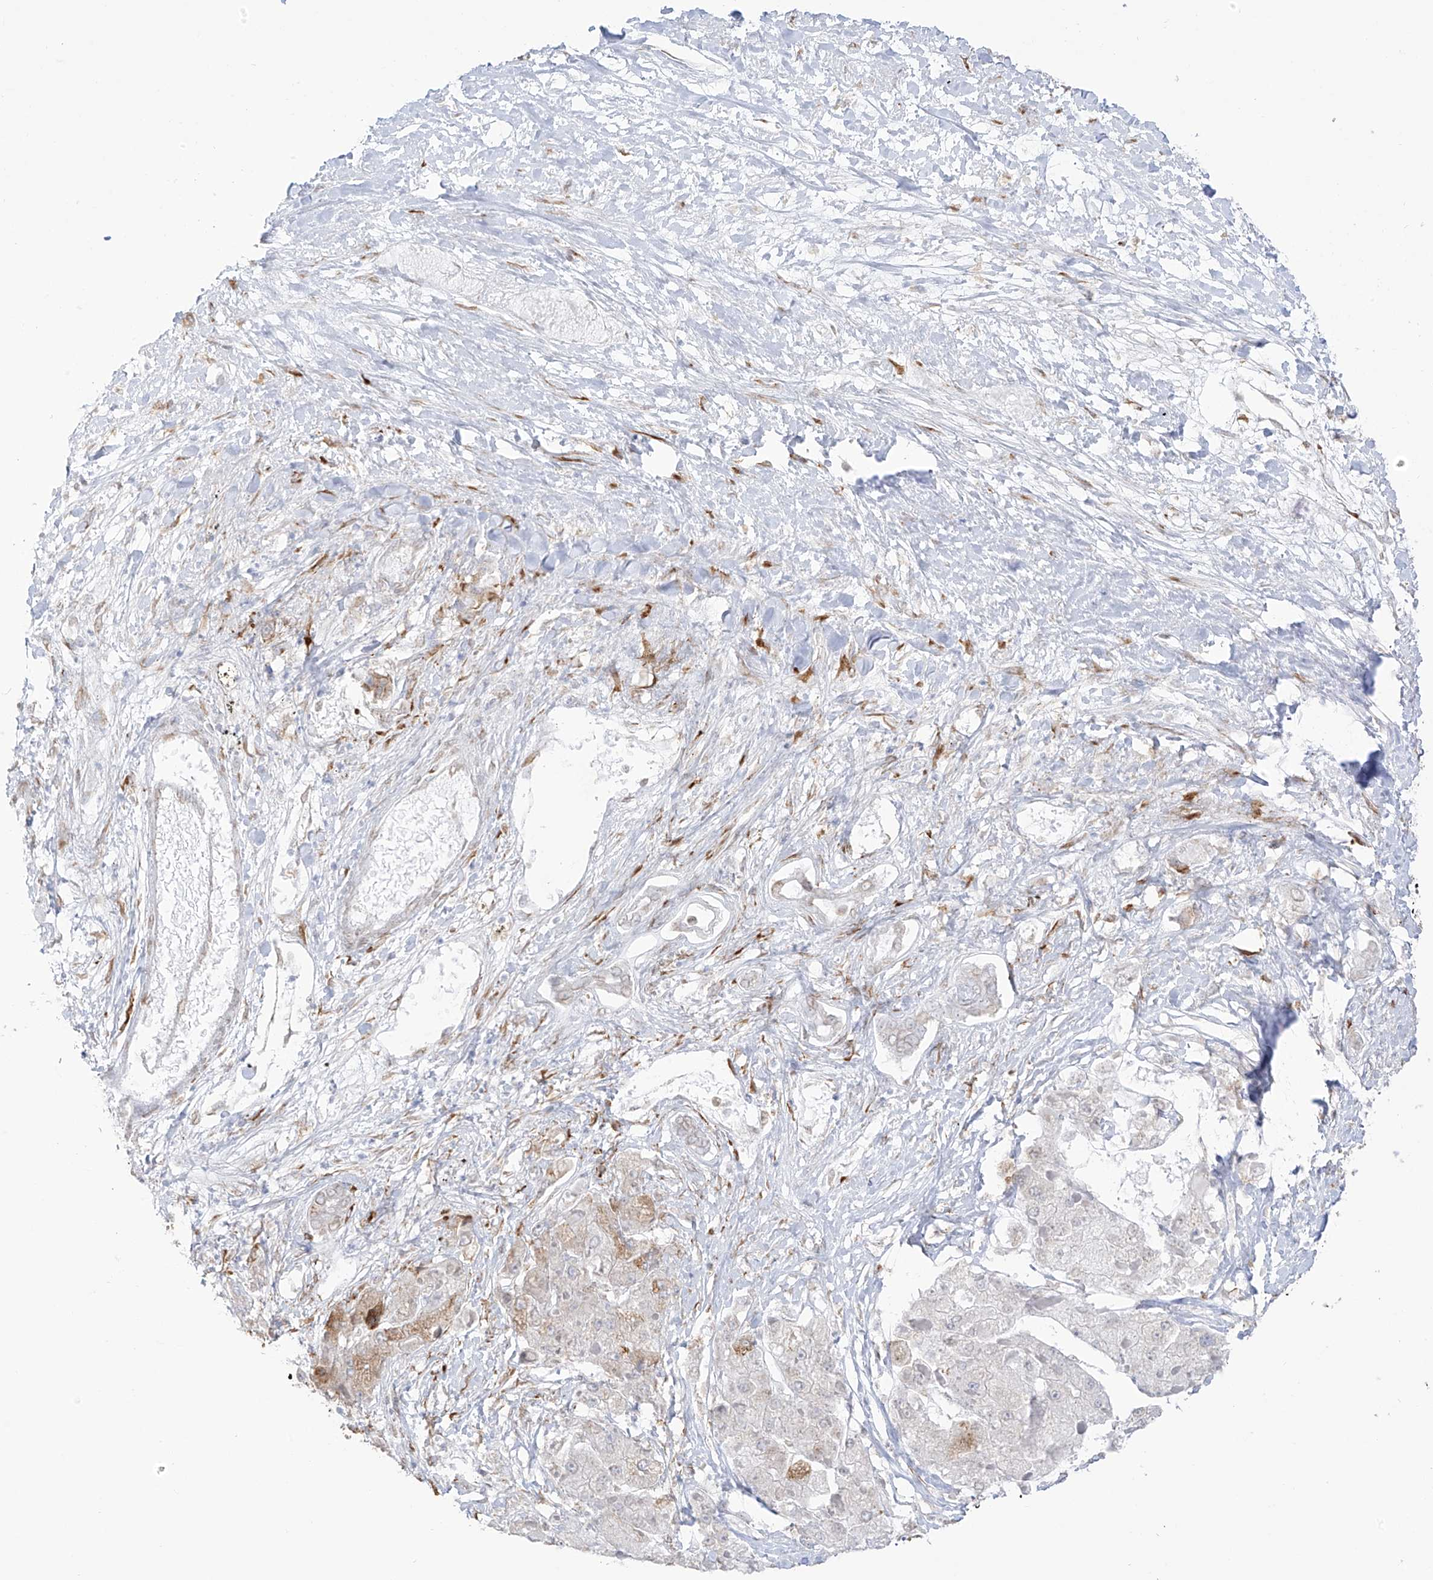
{"staining": {"intensity": "weak", "quantity": "<25%", "location": "cytoplasmic/membranous"}, "tissue": "liver cancer", "cell_type": "Tumor cells", "image_type": "cancer", "snomed": [{"axis": "morphology", "description": "Carcinoma, Hepatocellular, NOS"}, {"axis": "topography", "description": "Liver"}], "caption": "Liver cancer (hepatocellular carcinoma) stained for a protein using immunohistochemistry (IHC) exhibits no staining tumor cells.", "gene": "LRRC59", "patient": {"sex": "female", "age": 73}}